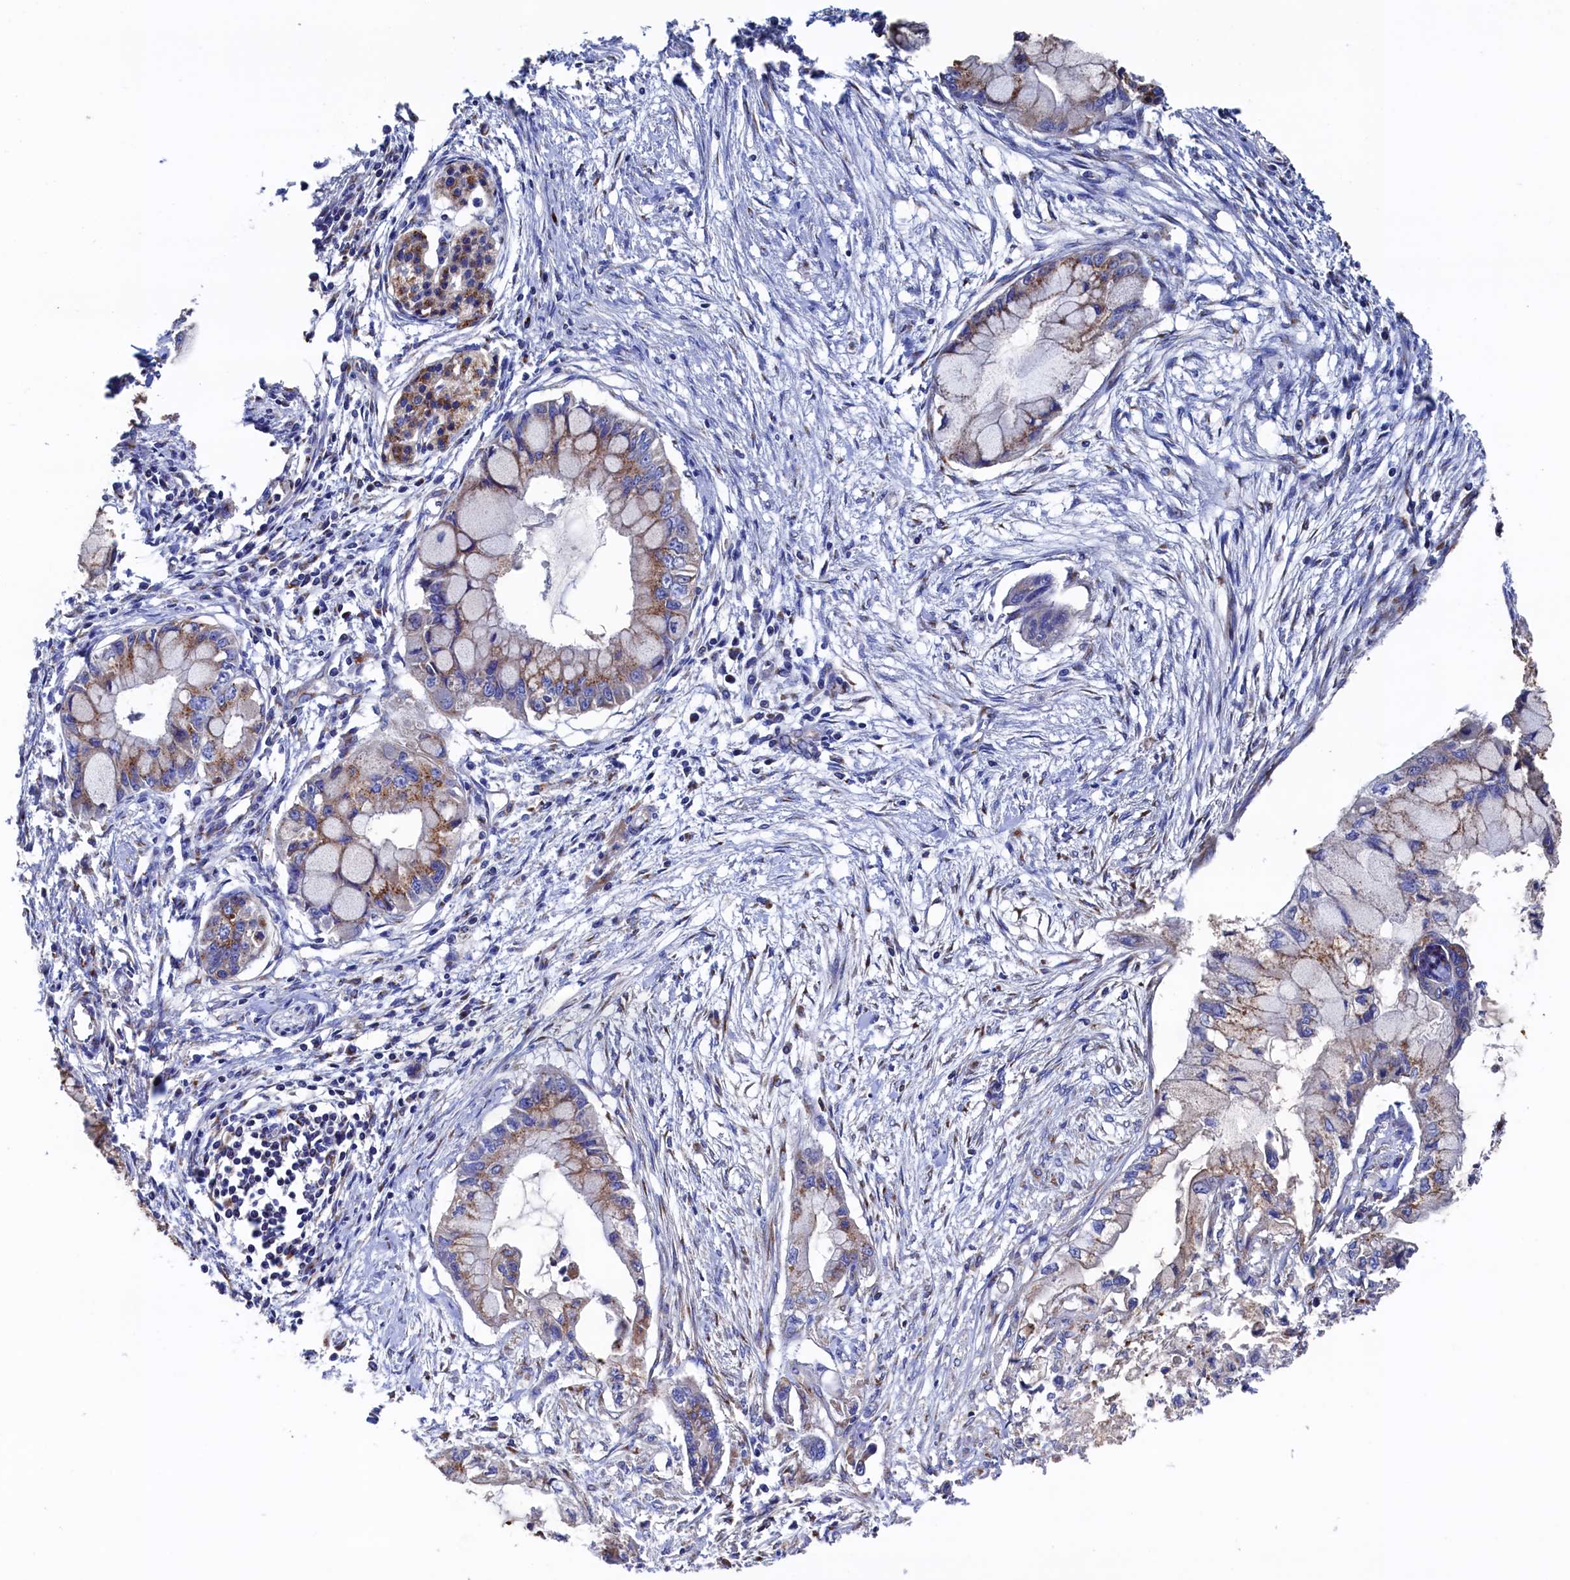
{"staining": {"intensity": "moderate", "quantity": ">75%", "location": "cytoplasmic/membranous"}, "tissue": "pancreatic cancer", "cell_type": "Tumor cells", "image_type": "cancer", "snomed": [{"axis": "morphology", "description": "Adenocarcinoma, NOS"}, {"axis": "topography", "description": "Pancreas"}], "caption": "Immunohistochemistry photomicrograph of neoplastic tissue: pancreatic cancer stained using IHC displays medium levels of moderate protein expression localized specifically in the cytoplasmic/membranous of tumor cells, appearing as a cytoplasmic/membranous brown color.", "gene": "PRRC1", "patient": {"sex": "male", "age": 48}}